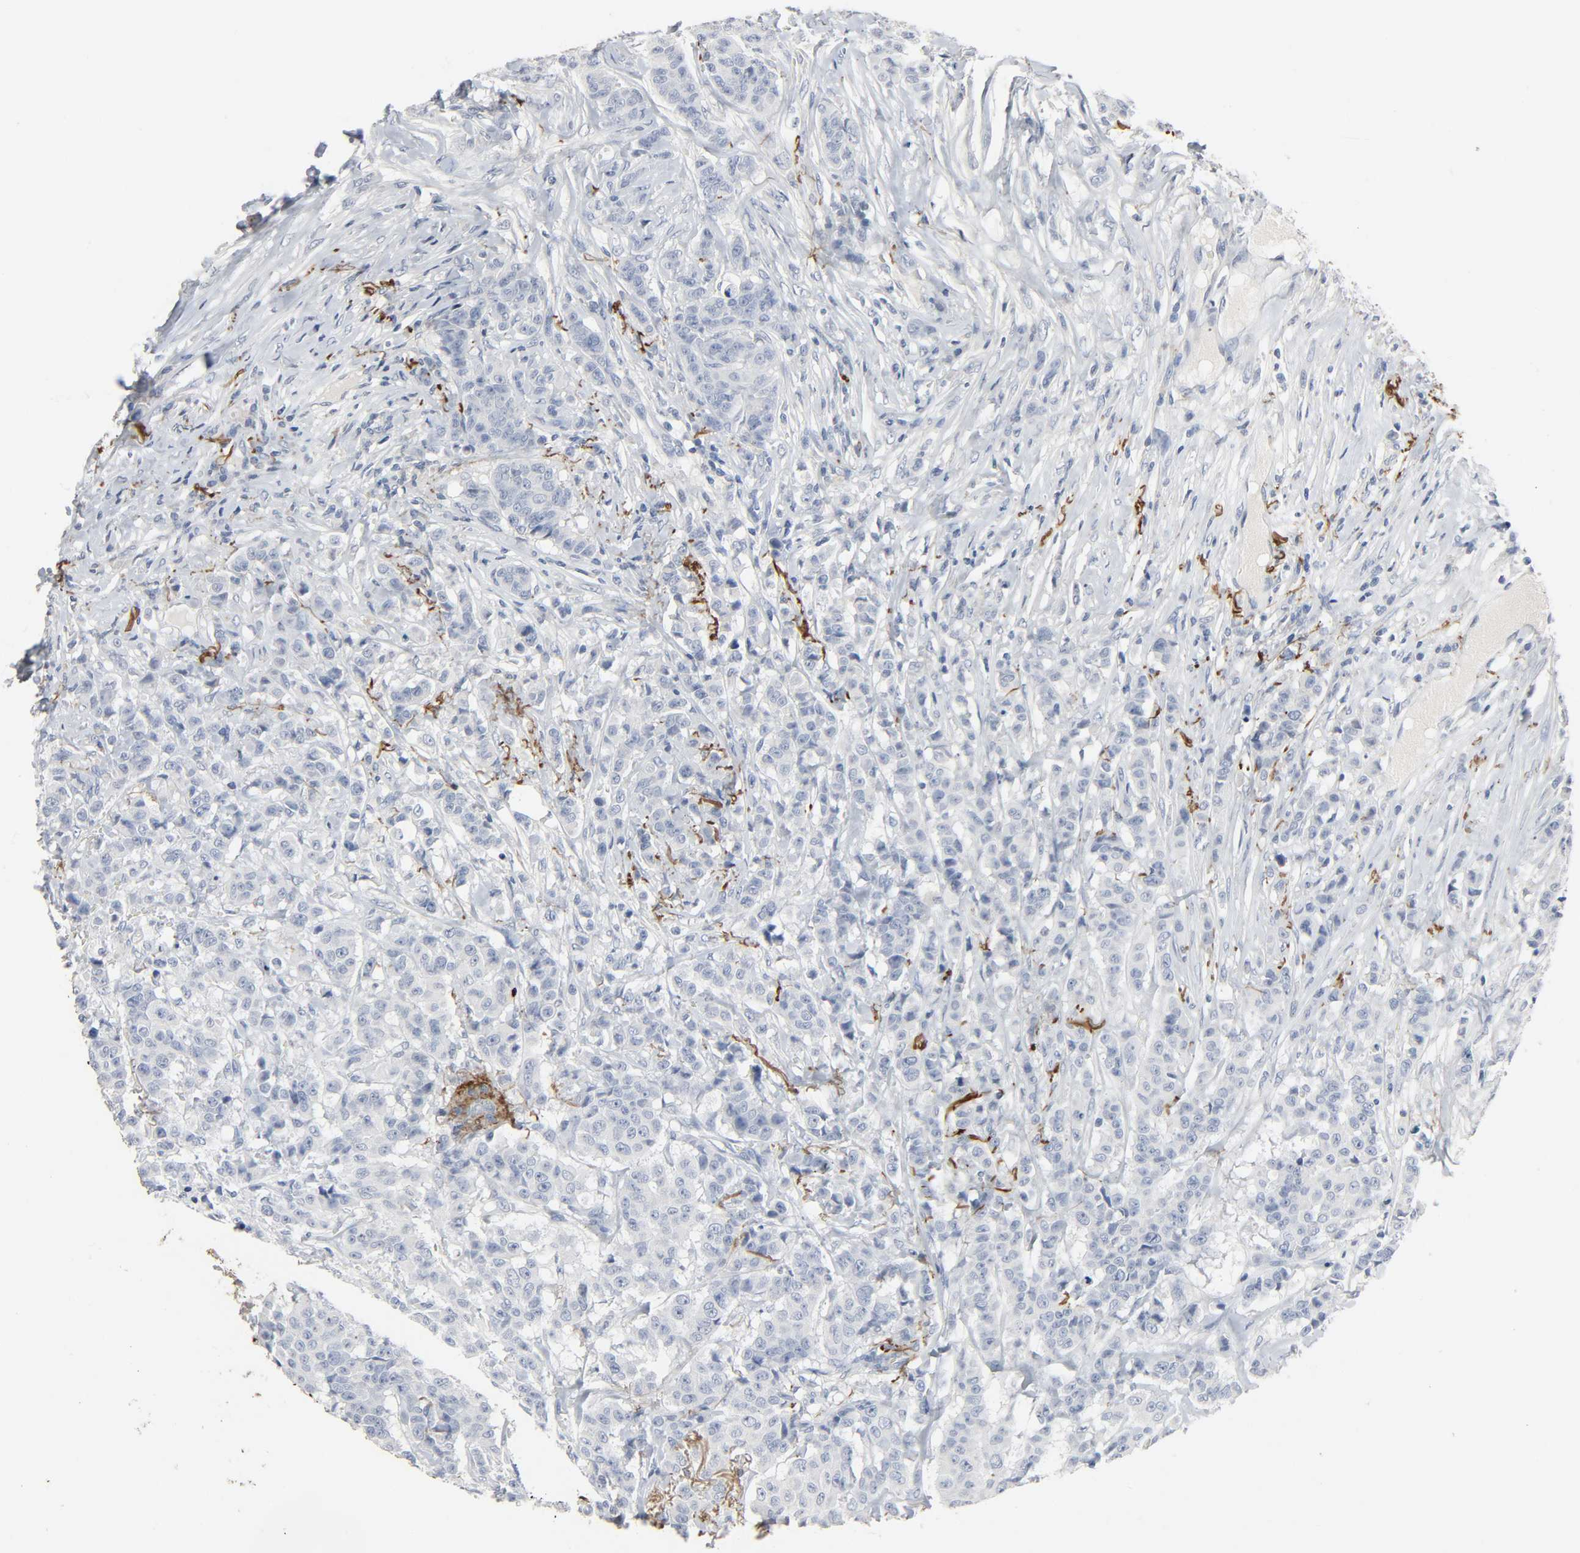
{"staining": {"intensity": "negative", "quantity": "none", "location": "none"}, "tissue": "breast cancer", "cell_type": "Tumor cells", "image_type": "cancer", "snomed": [{"axis": "morphology", "description": "Duct carcinoma"}, {"axis": "topography", "description": "Breast"}], "caption": "Breast cancer (intraductal carcinoma) was stained to show a protein in brown. There is no significant expression in tumor cells.", "gene": "FBLN5", "patient": {"sex": "female", "age": 40}}